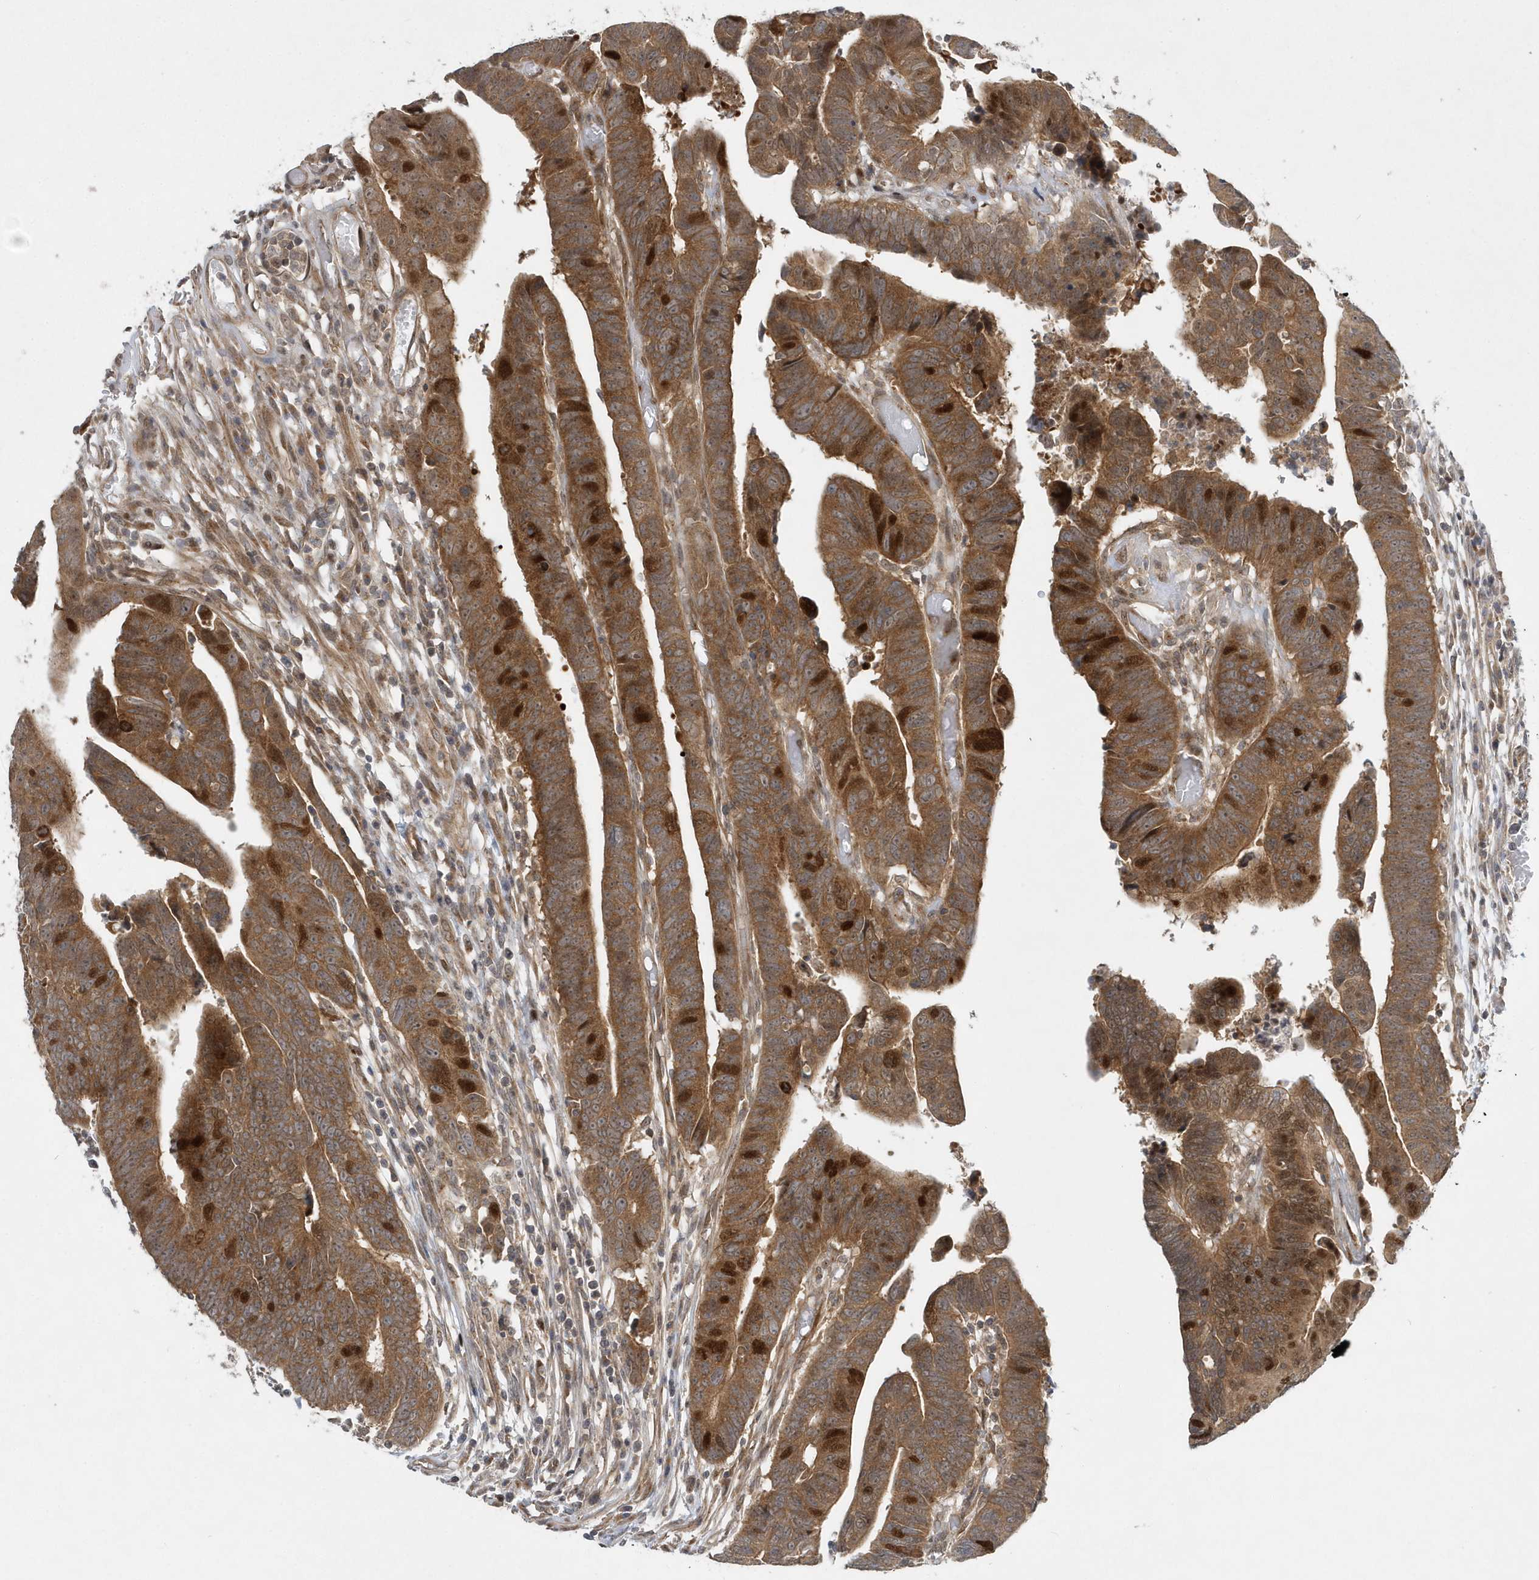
{"staining": {"intensity": "moderate", "quantity": ">75%", "location": "cytoplasmic/membranous,nuclear"}, "tissue": "colorectal cancer", "cell_type": "Tumor cells", "image_type": "cancer", "snomed": [{"axis": "morphology", "description": "Adenocarcinoma, NOS"}, {"axis": "topography", "description": "Rectum"}], "caption": "Immunohistochemistry (IHC) histopathology image of neoplastic tissue: colorectal cancer stained using immunohistochemistry (IHC) displays medium levels of moderate protein expression localized specifically in the cytoplasmic/membranous and nuclear of tumor cells, appearing as a cytoplasmic/membranous and nuclear brown color.", "gene": "MXI1", "patient": {"sex": "female", "age": 65}}